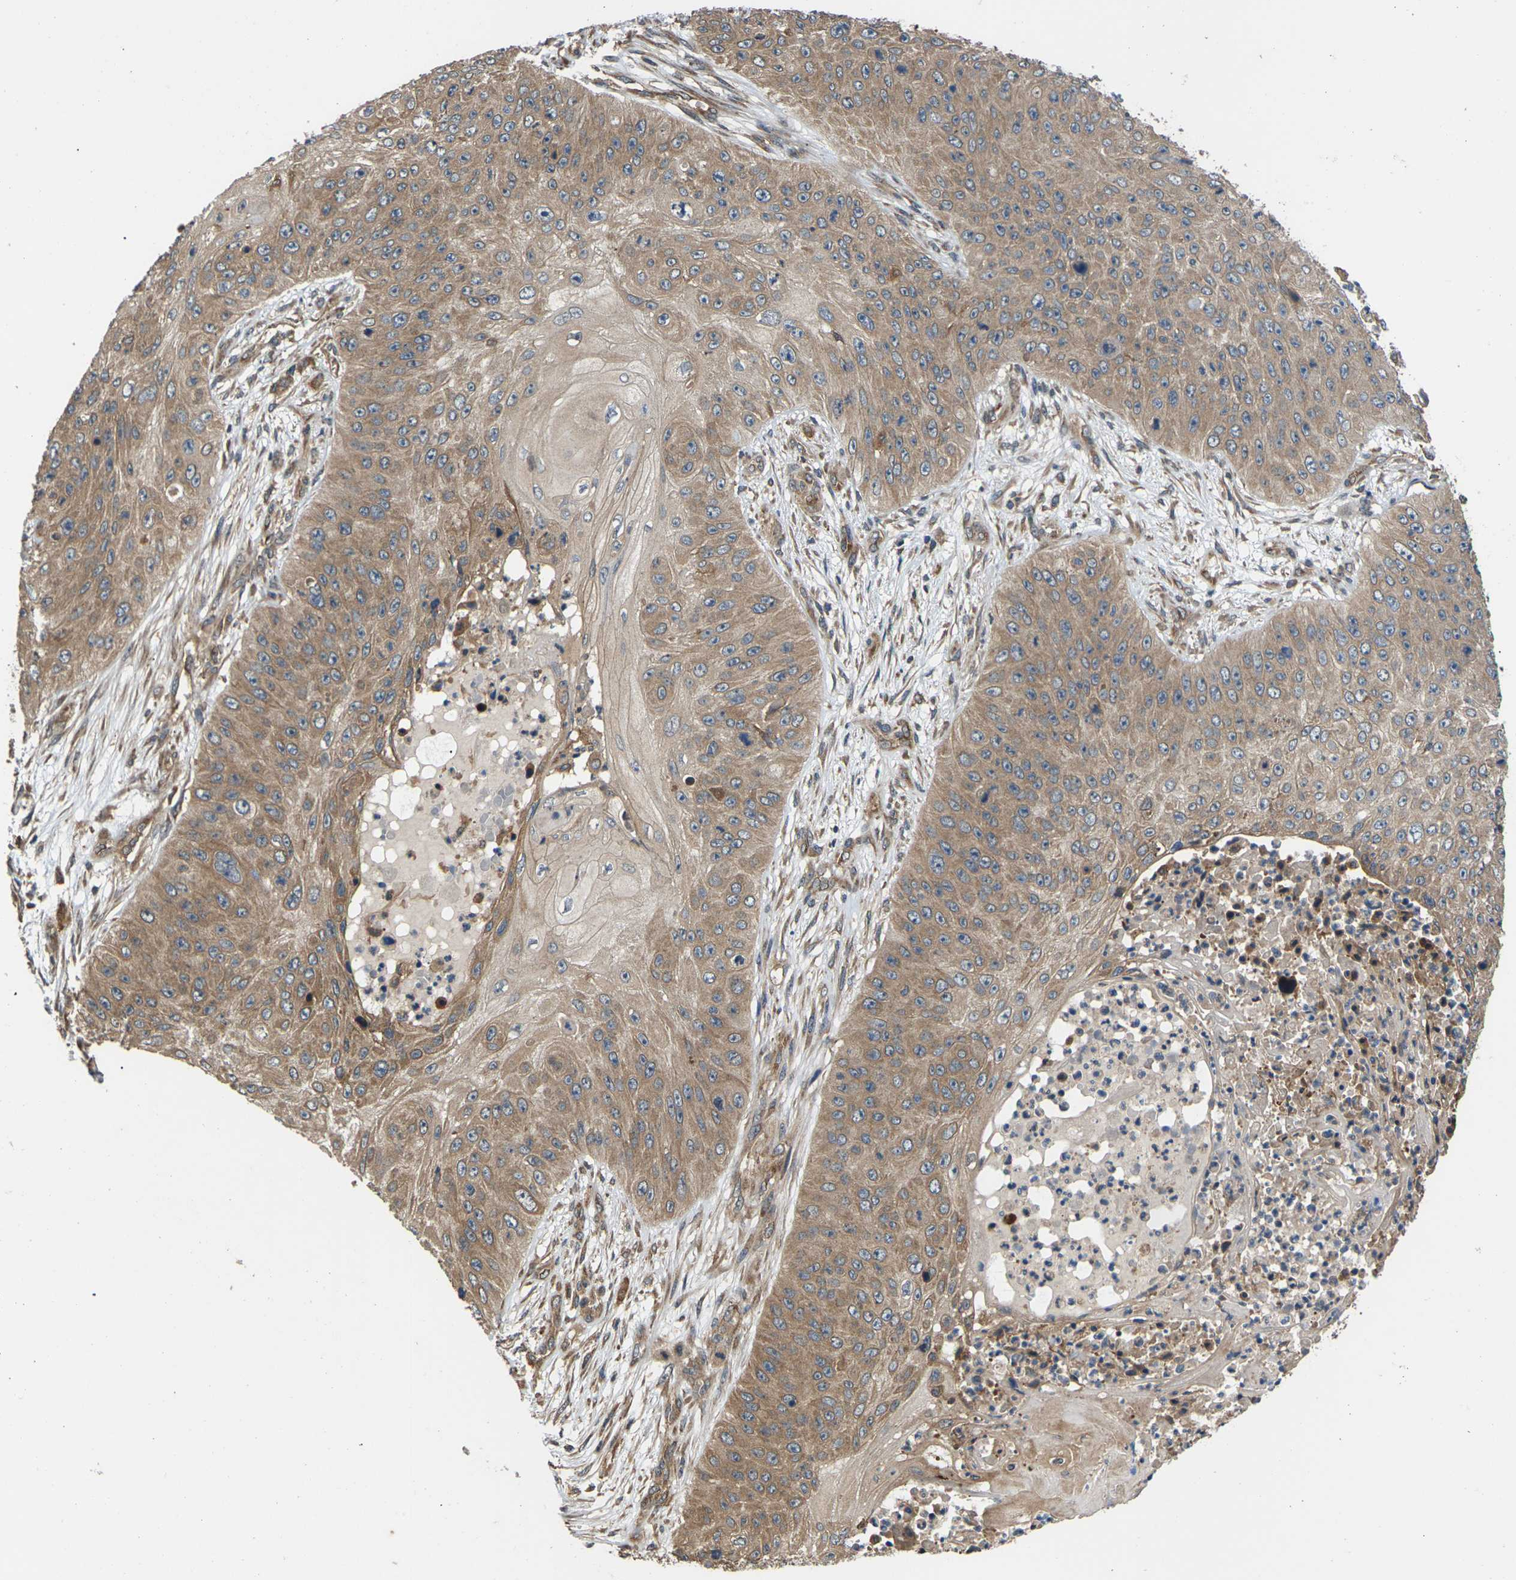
{"staining": {"intensity": "moderate", "quantity": ">75%", "location": "cytoplasmic/membranous"}, "tissue": "skin cancer", "cell_type": "Tumor cells", "image_type": "cancer", "snomed": [{"axis": "morphology", "description": "Squamous cell carcinoma, NOS"}, {"axis": "topography", "description": "Skin"}], "caption": "A high-resolution micrograph shows immunohistochemistry staining of skin squamous cell carcinoma, which exhibits moderate cytoplasmic/membranous expression in about >75% of tumor cells.", "gene": "NRAS", "patient": {"sex": "female", "age": 80}}